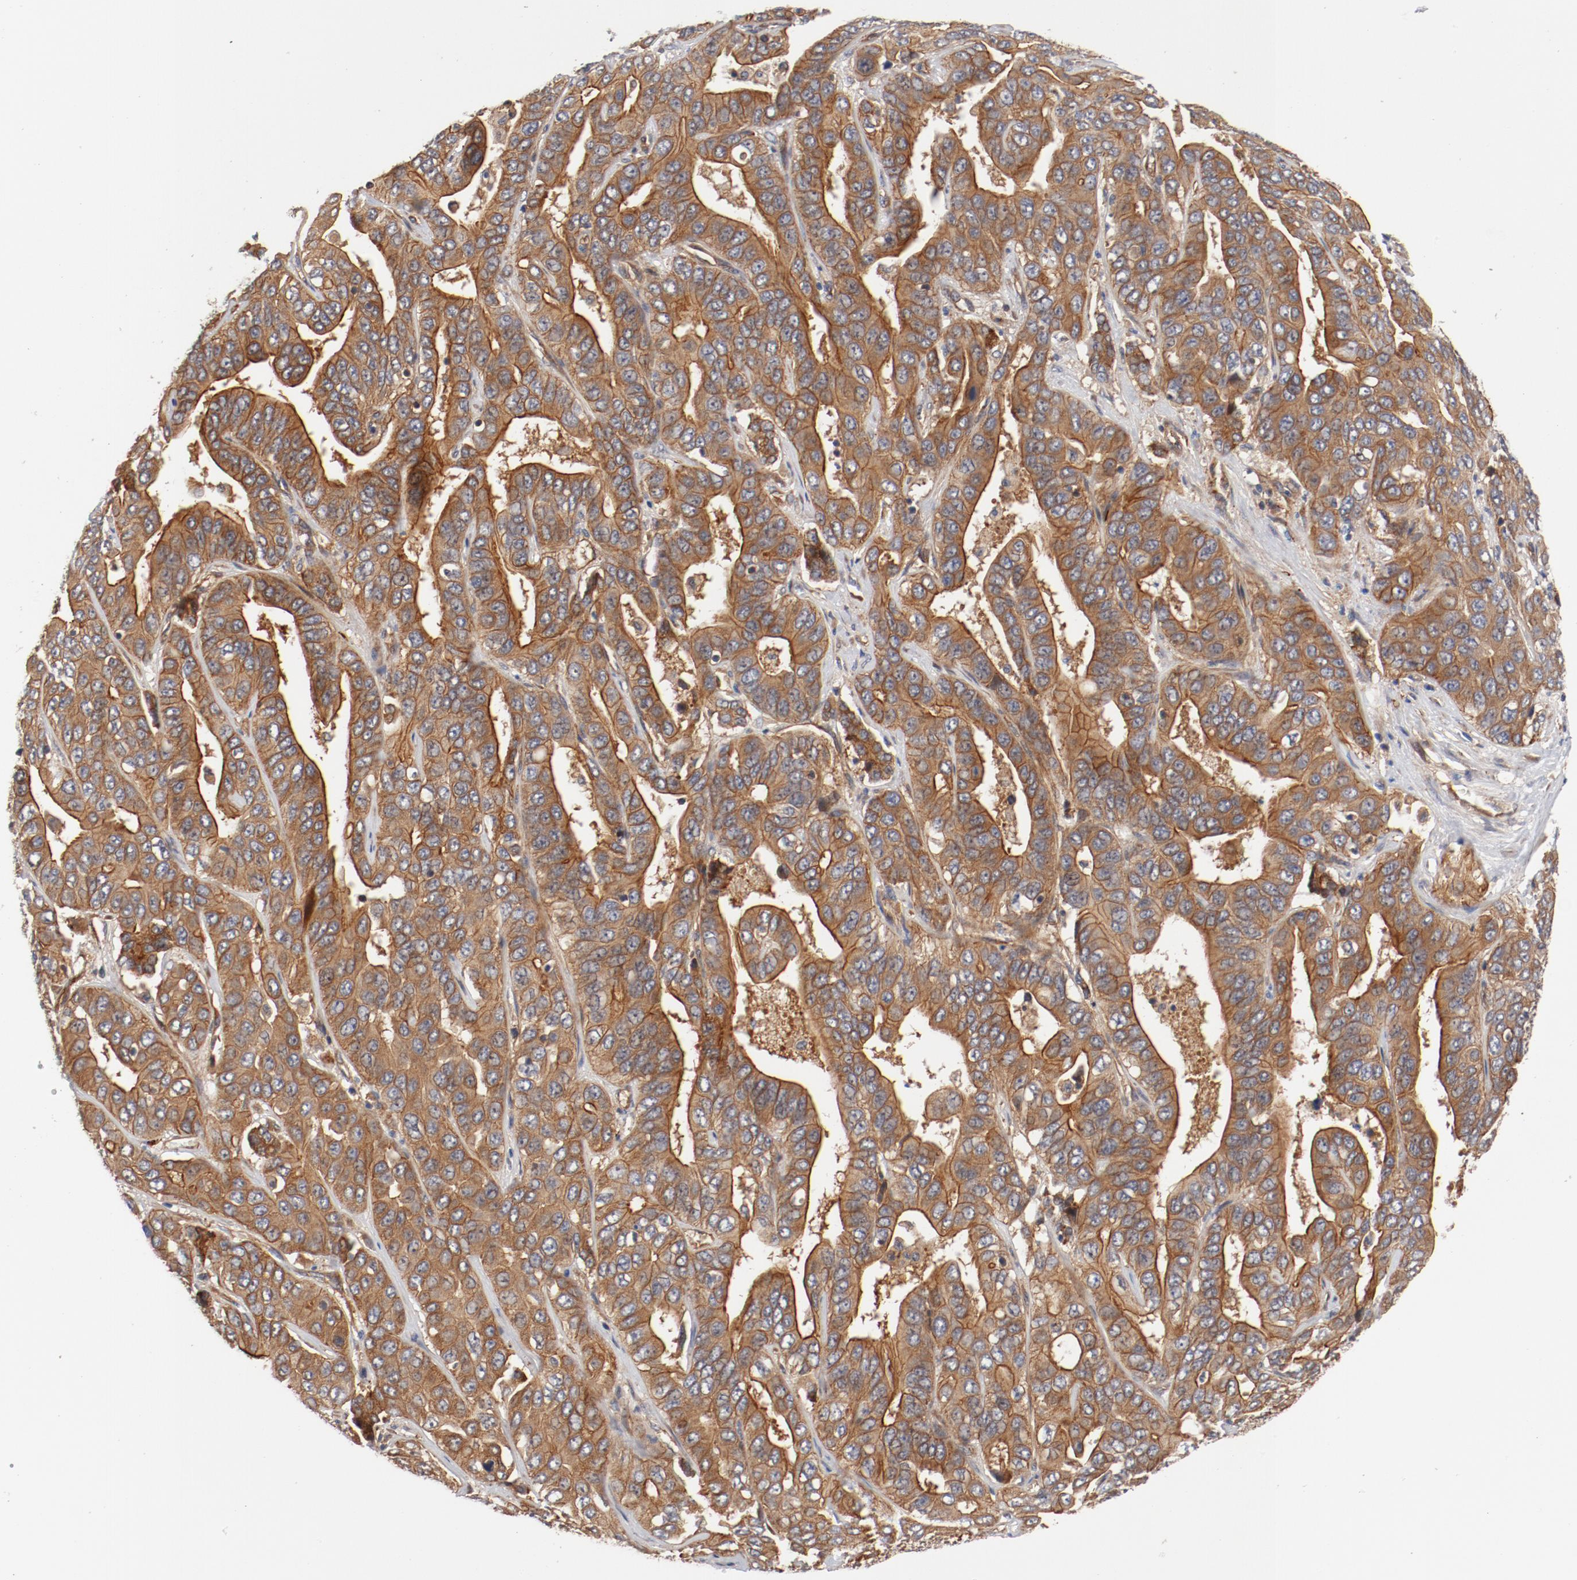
{"staining": {"intensity": "moderate", "quantity": ">75%", "location": "cytoplasmic/membranous"}, "tissue": "liver cancer", "cell_type": "Tumor cells", "image_type": "cancer", "snomed": [{"axis": "morphology", "description": "Cholangiocarcinoma"}, {"axis": "topography", "description": "Liver"}], "caption": "This is a histology image of immunohistochemistry staining of liver cancer (cholangiocarcinoma), which shows moderate positivity in the cytoplasmic/membranous of tumor cells.", "gene": "PITPNM2", "patient": {"sex": "female", "age": 52}}